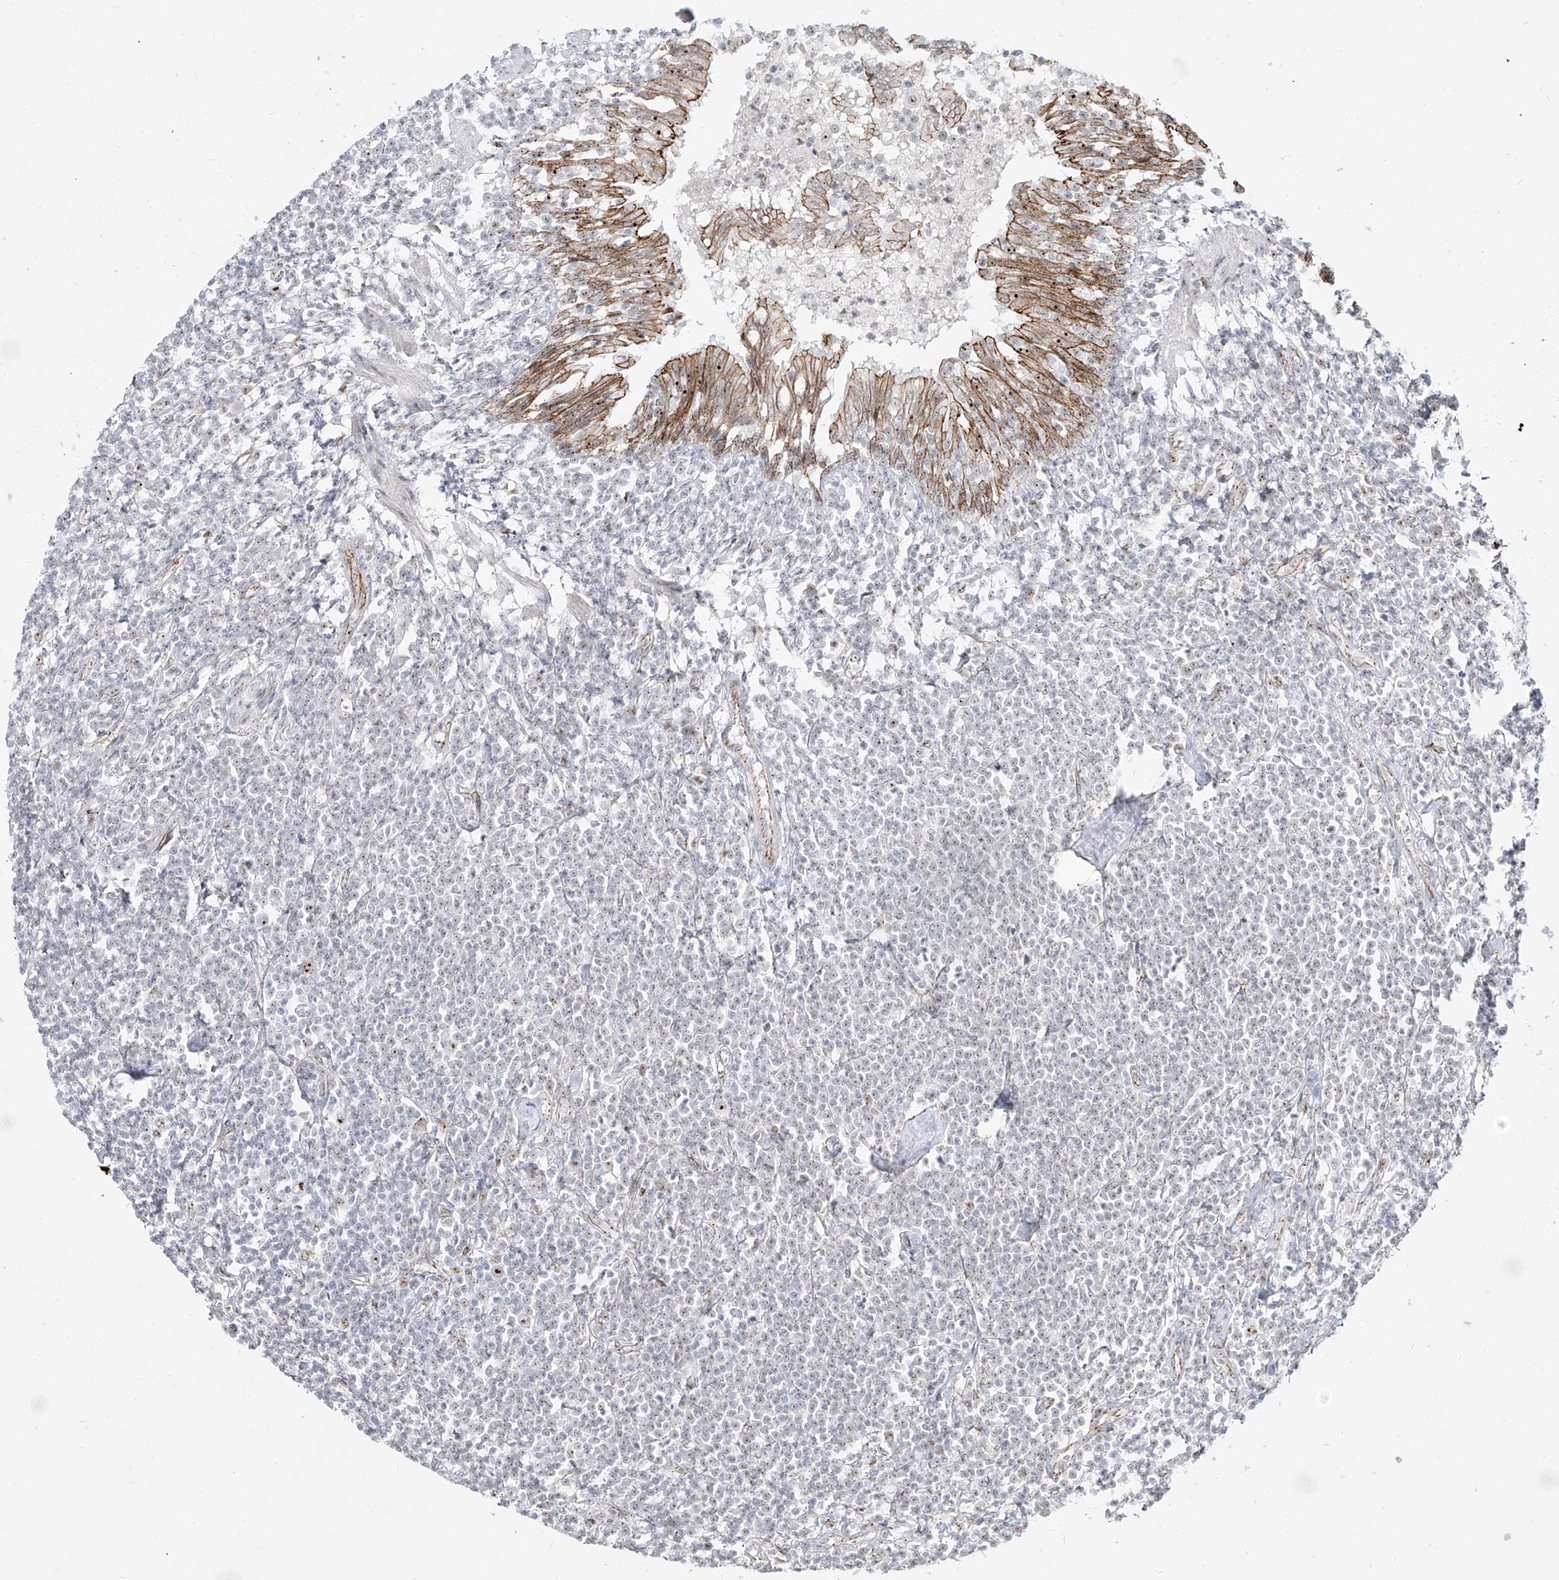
{"staining": {"intensity": "negative", "quantity": "none", "location": "none"}, "tissue": "lymphoma", "cell_type": "Tumor cells", "image_type": "cancer", "snomed": [{"axis": "morphology", "description": "Malignant lymphoma, non-Hodgkin's type, Low grade"}, {"axis": "topography", "description": "Lung"}], "caption": "This image is of malignant lymphoma, non-Hodgkin's type (low-grade) stained with IHC to label a protein in brown with the nuclei are counter-stained blue. There is no positivity in tumor cells.", "gene": "ZNF710", "patient": {"sex": "female", "age": 71}}